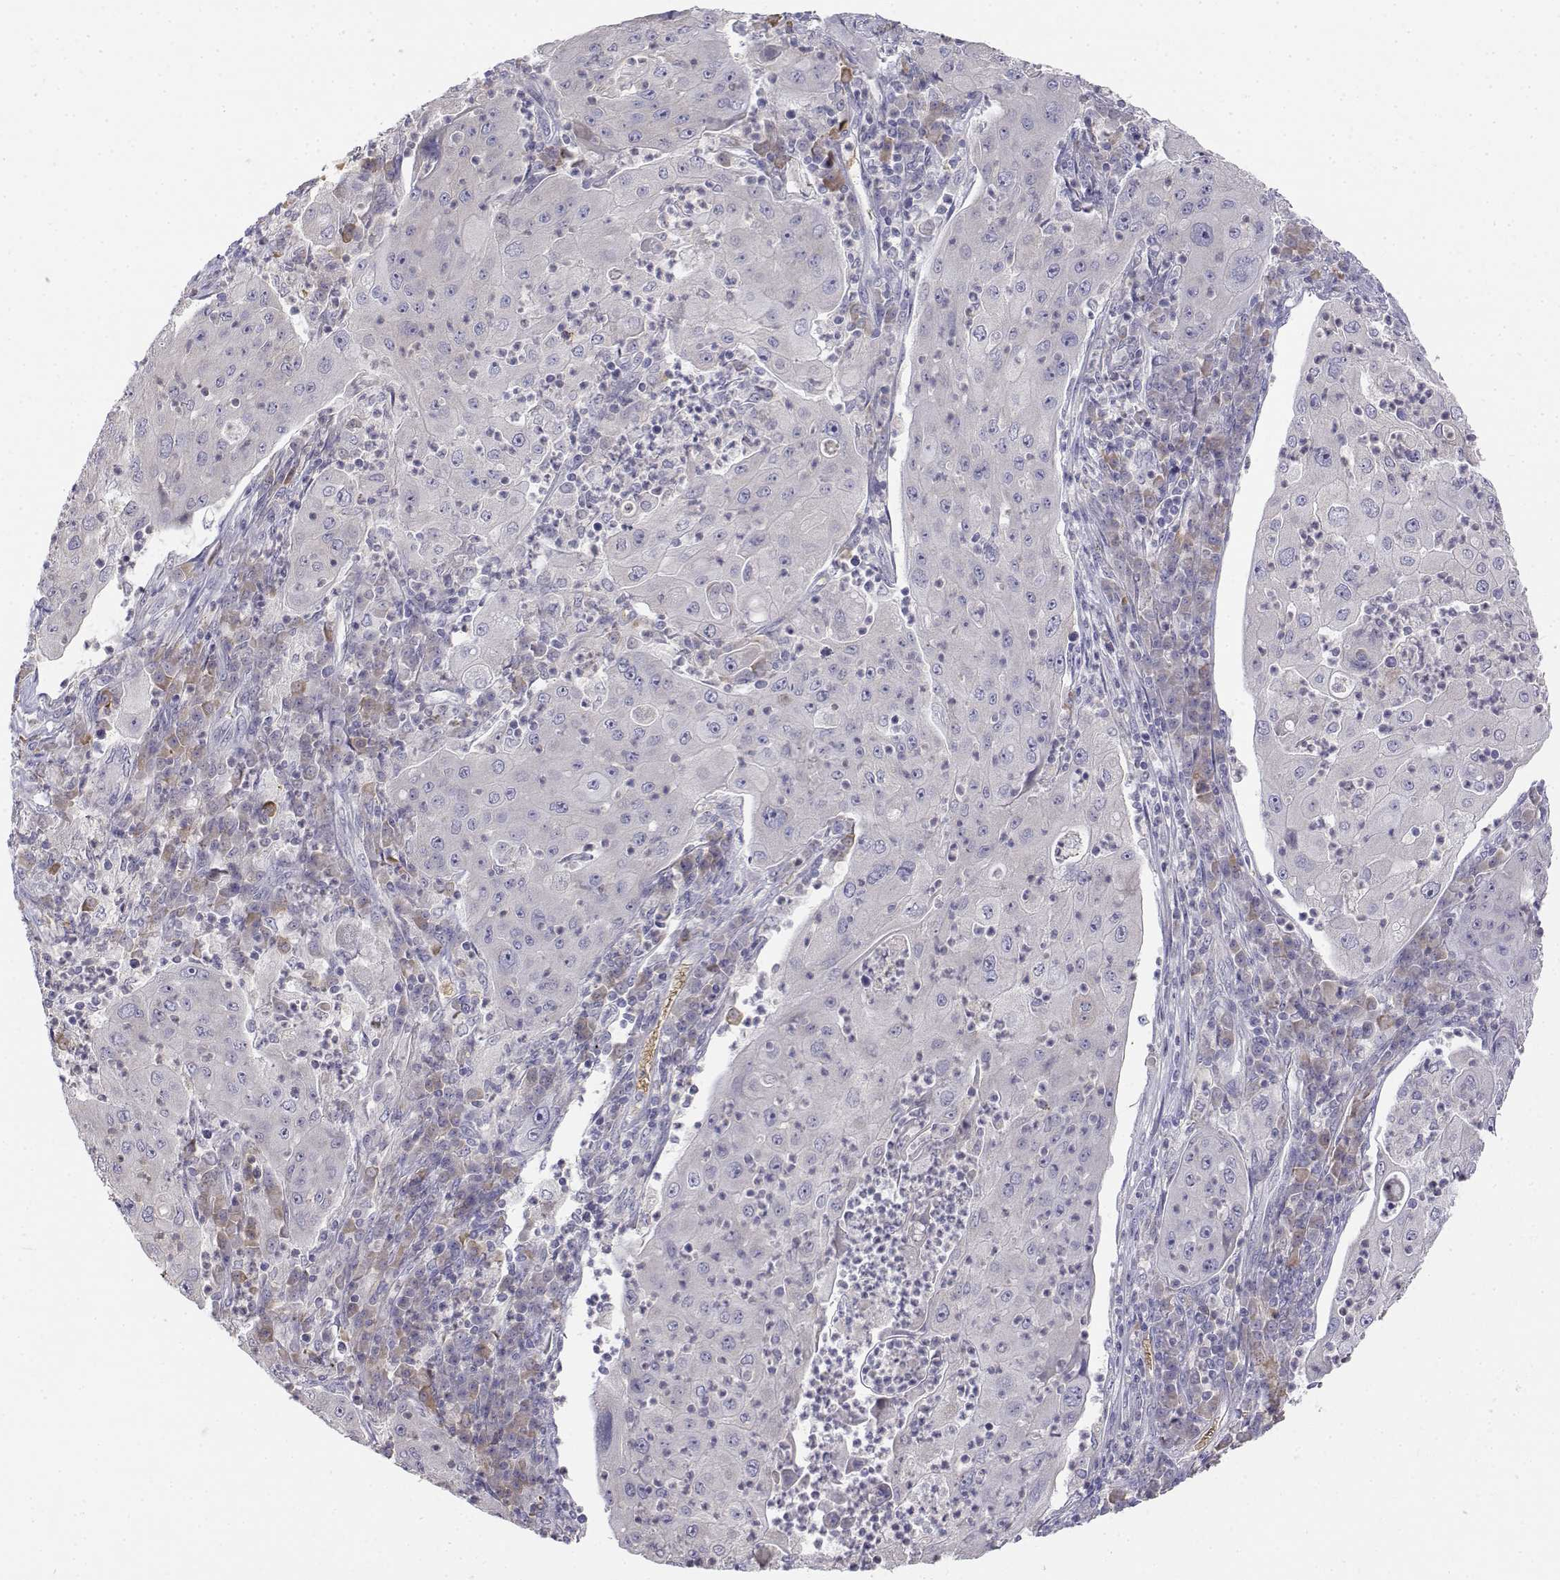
{"staining": {"intensity": "negative", "quantity": "none", "location": "none"}, "tissue": "lung cancer", "cell_type": "Tumor cells", "image_type": "cancer", "snomed": [{"axis": "morphology", "description": "Squamous cell carcinoma, NOS"}, {"axis": "topography", "description": "Lung"}], "caption": "Micrograph shows no significant protein positivity in tumor cells of squamous cell carcinoma (lung).", "gene": "CADM1", "patient": {"sex": "female", "age": 59}}